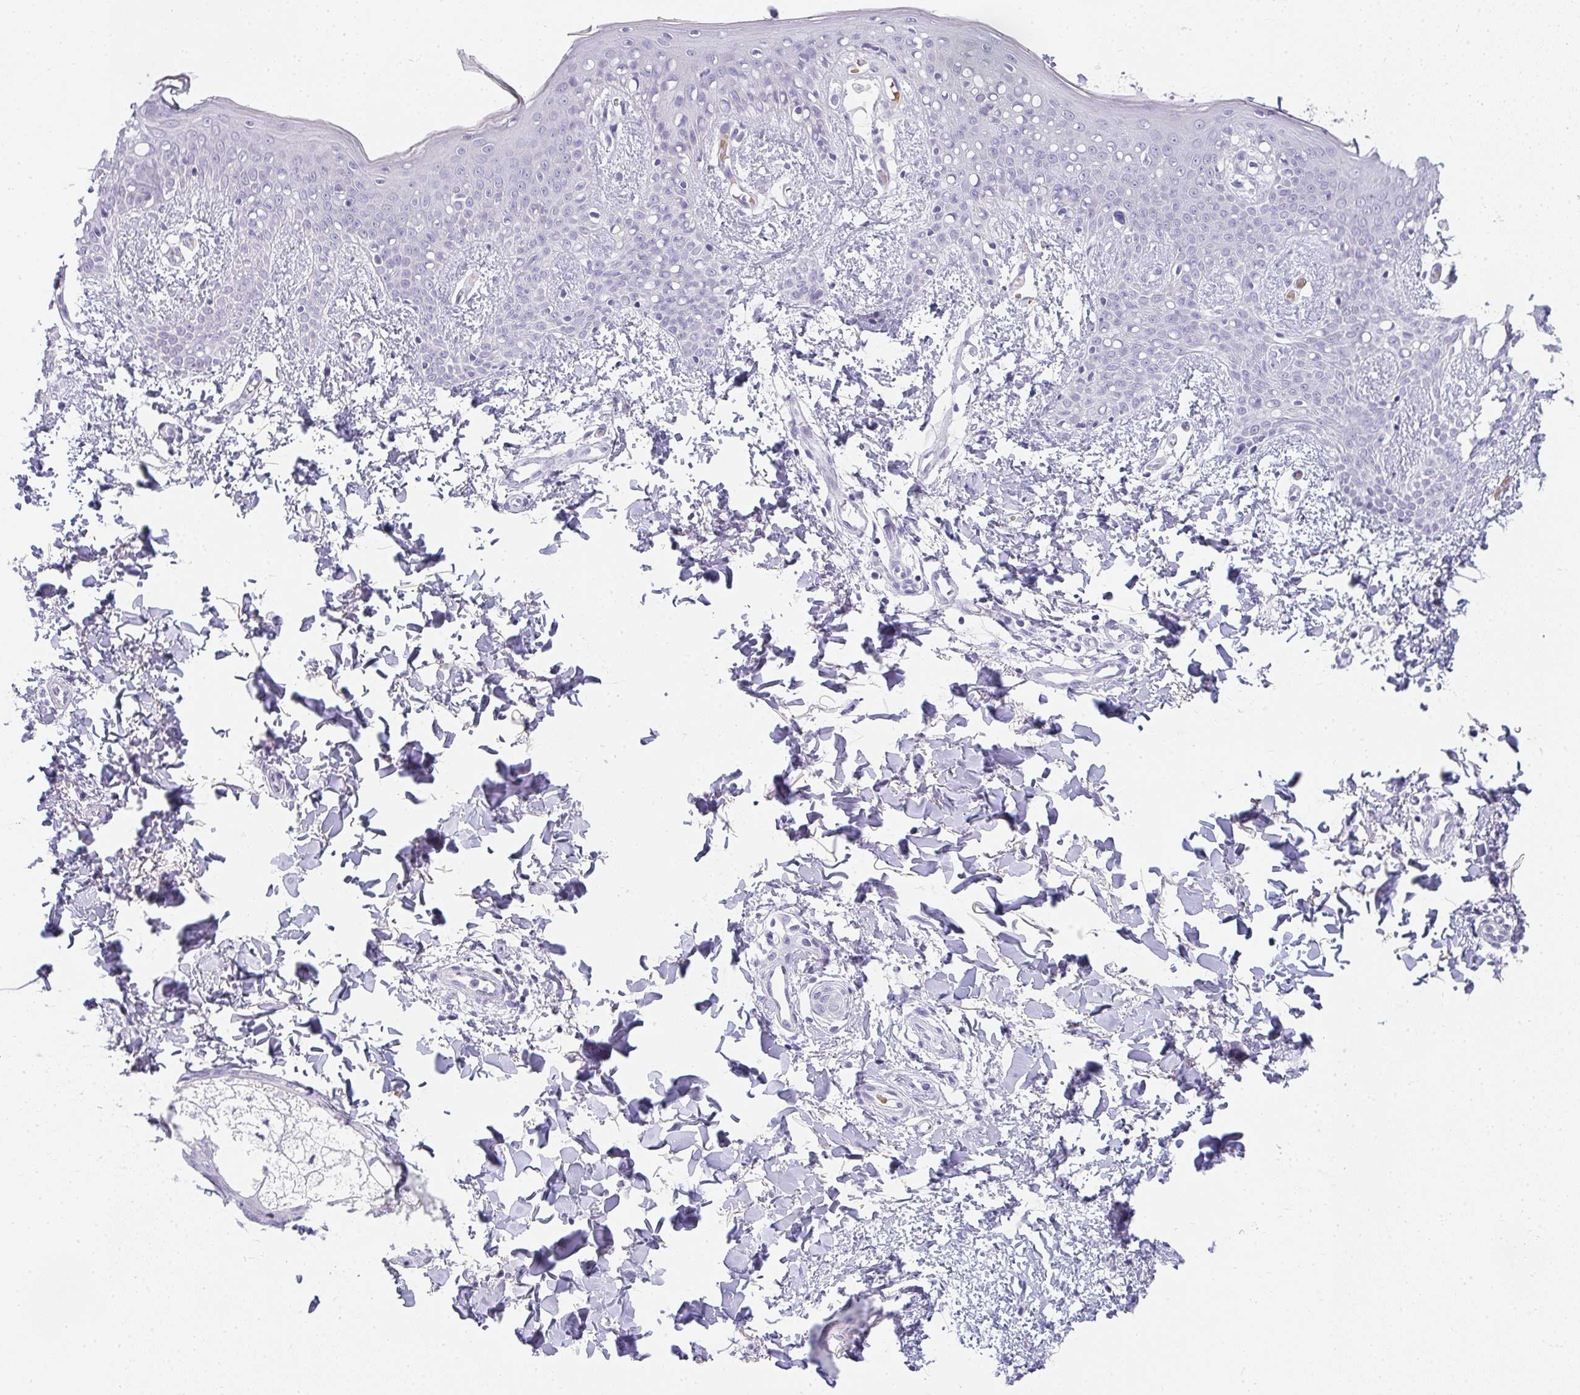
{"staining": {"intensity": "negative", "quantity": "none", "location": "none"}, "tissue": "skin", "cell_type": "Fibroblasts", "image_type": "normal", "snomed": [{"axis": "morphology", "description": "Normal tissue, NOS"}, {"axis": "topography", "description": "Skin"}], "caption": "Immunohistochemistry micrograph of unremarkable skin: human skin stained with DAB (3,3'-diaminobenzidine) demonstrates no significant protein staining in fibroblasts.", "gene": "NEU2", "patient": {"sex": "male", "age": 16}}